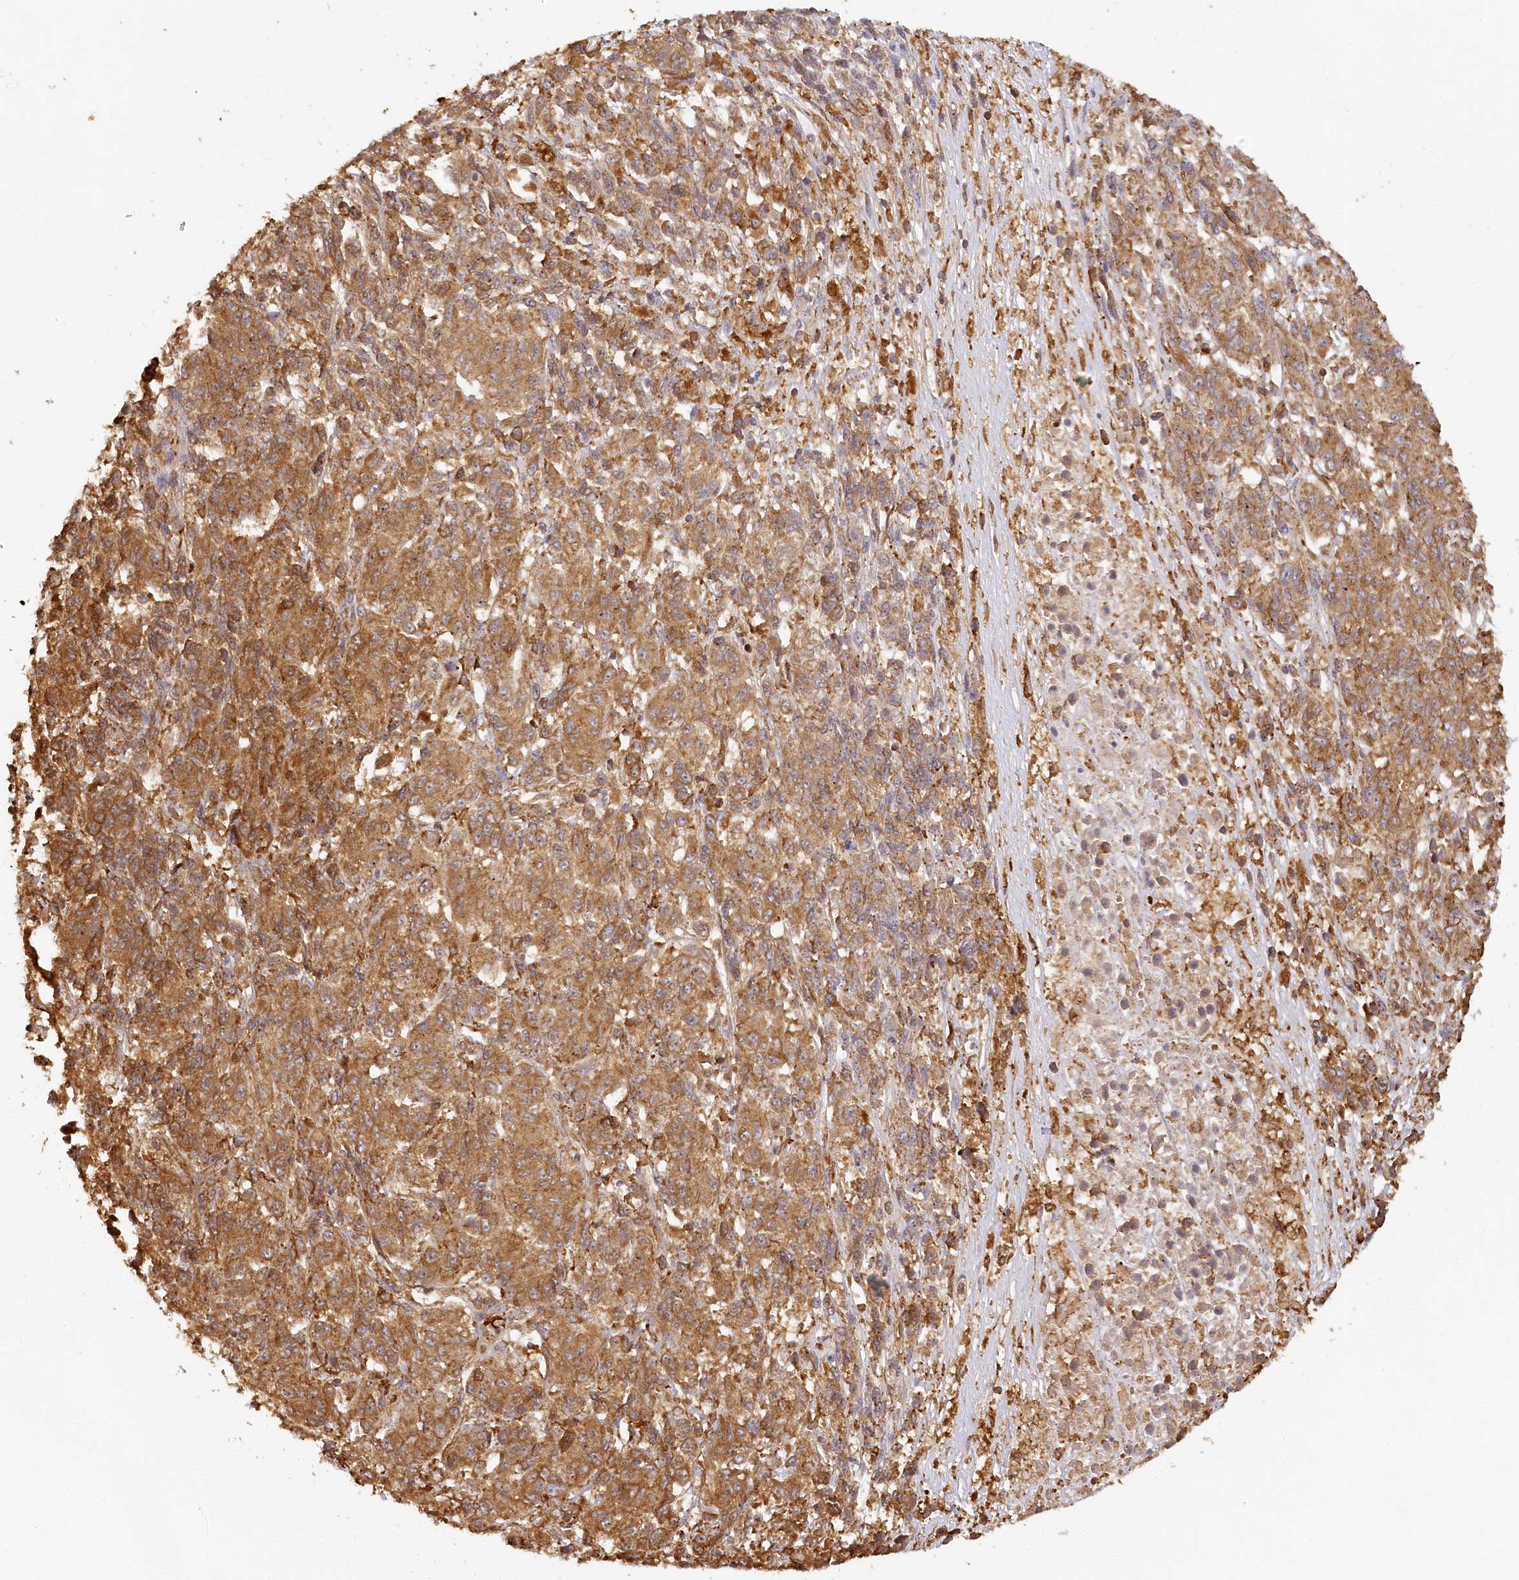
{"staining": {"intensity": "moderate", "quantity": ">75%", "location": "cytoplasmic/membranous"}, "tissue": "melanoma", "cell_type": "Tumor cells", "image_type": "cancer", "snomed": [{"axis": "morphology", "description": "Malignant melanoma, Metastatic site"}, {"axis": "topography", "description": "Lung"}], "caption": "Brown immunohistochemical staining in human melanoma exhibits moderate cytoplasmic/membranous staining in approximately >75% of tumor cells. Immunohistochemistry (ihc) stains the protein in brown and the nuclei are stained blue.", "gene": "ACAP2", "patient": {"sex": "male", "age": 64}}